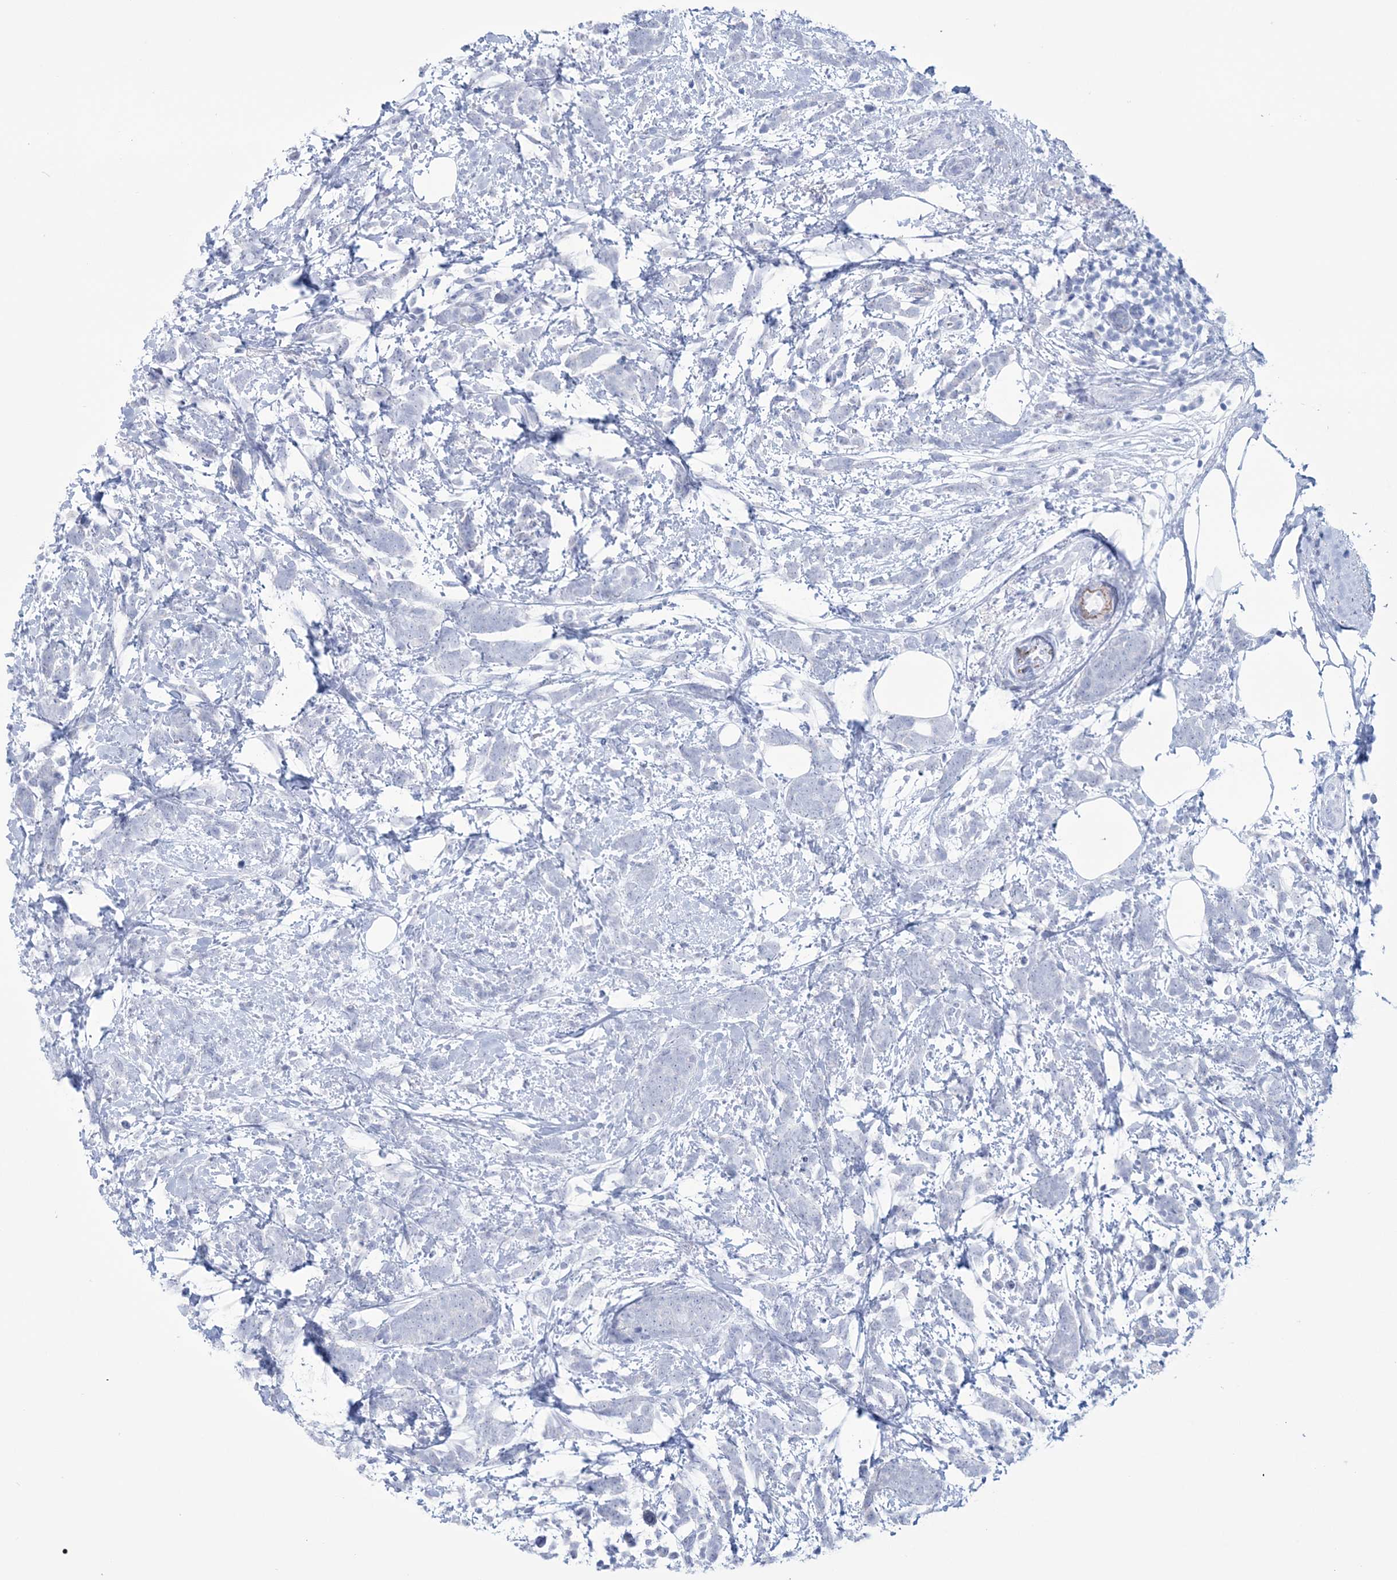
{"staining": {"intensity": "negative", "quantity": "none", "location": "none"}, "tissue": "breast cancer", "cell_type": "Tumor cells", "image_type": "cancer", "snomed": [{"axis": "morphology", "description": "Lobular carcinoma"}, {"axis": "topography", "description": "Breast"}], "caption": "DAB (3,3'-diaminobenzidine) immunohistochemical staining of breast cancer (lobular carcinoma) shows no significant expression in tumor cells.", "gene": "DPCD", "patient": {"sex": "female", "age": 58}}